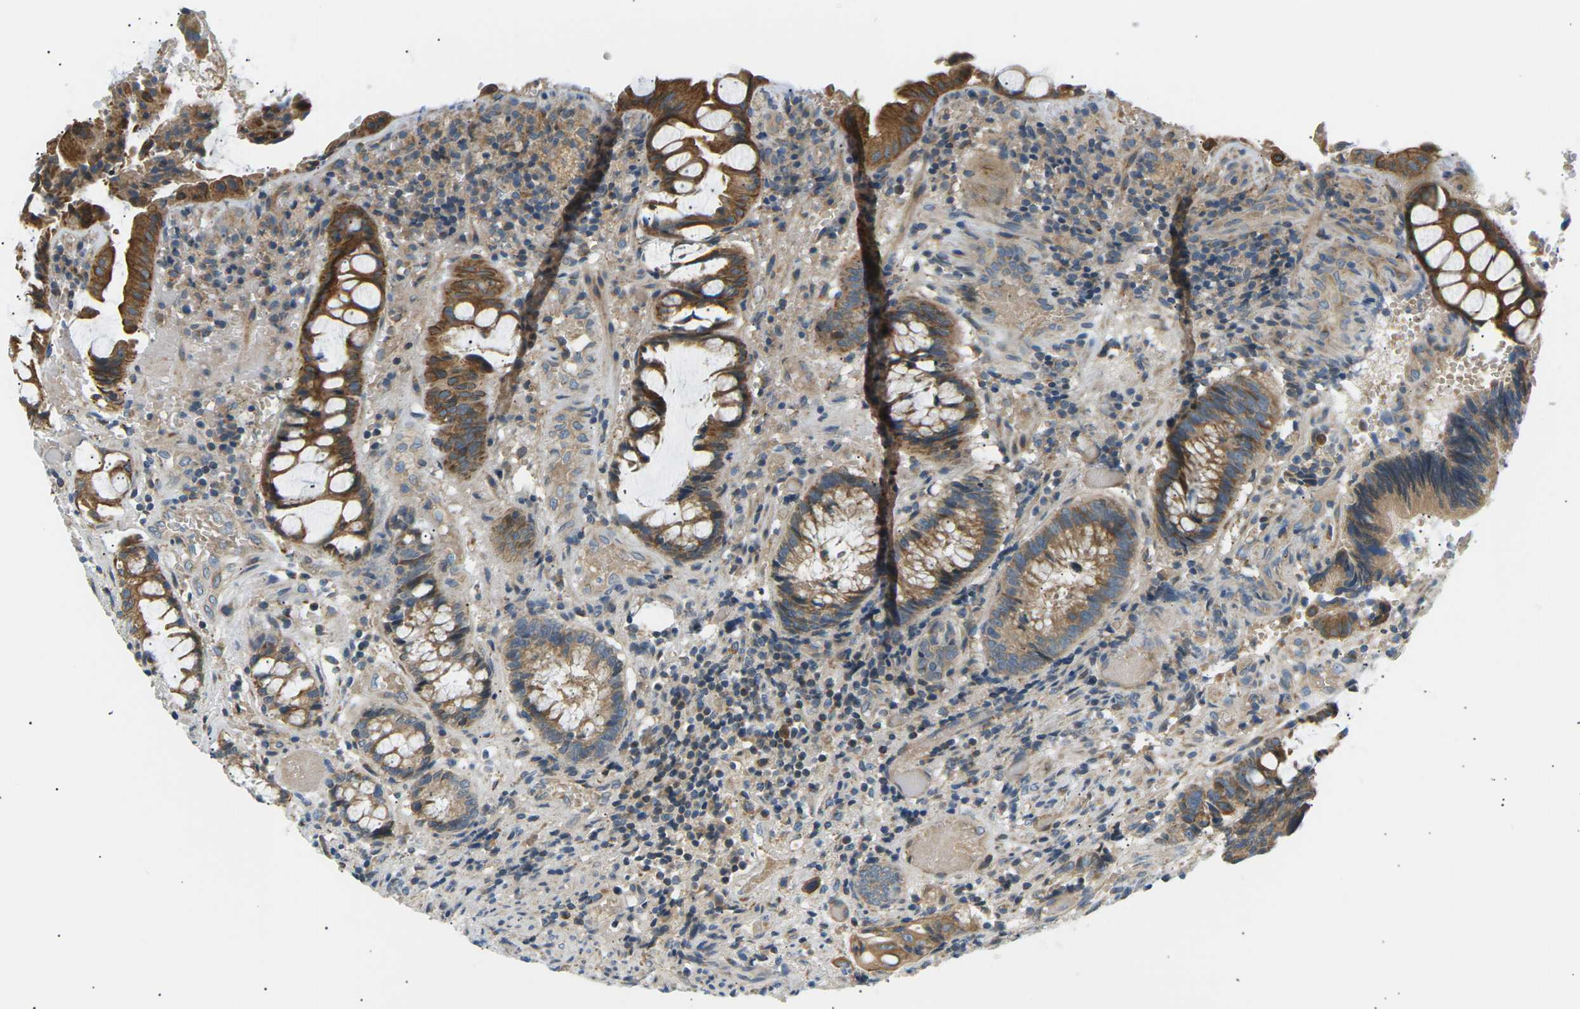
{"staining": {"intensity": "moderate", "quantity": ">75%", "location": "cytoplasmic/membranous"}, "tissue": "colorectal cancer", "cell_type": "Tumor cells", "image_type": "cancer", "snomed": [{"axis": "morphology", "description": "Adenocarcinoma, NOS"}, {"axis": "topography", "description": "Colon"}], "caption": "IHC image of neoplastic tissue: human colorectal cancer (adenocarcinoma) stained using immunohistochemistry reveals medium levels of moderate protein expression localized specifically in the cytoplasmic/membranous of tumor cells, appearing as a cytoplasmic/membranous brown color.", "gene": "TBC1D8", "patient": {"sex": "female", "age": 57}}